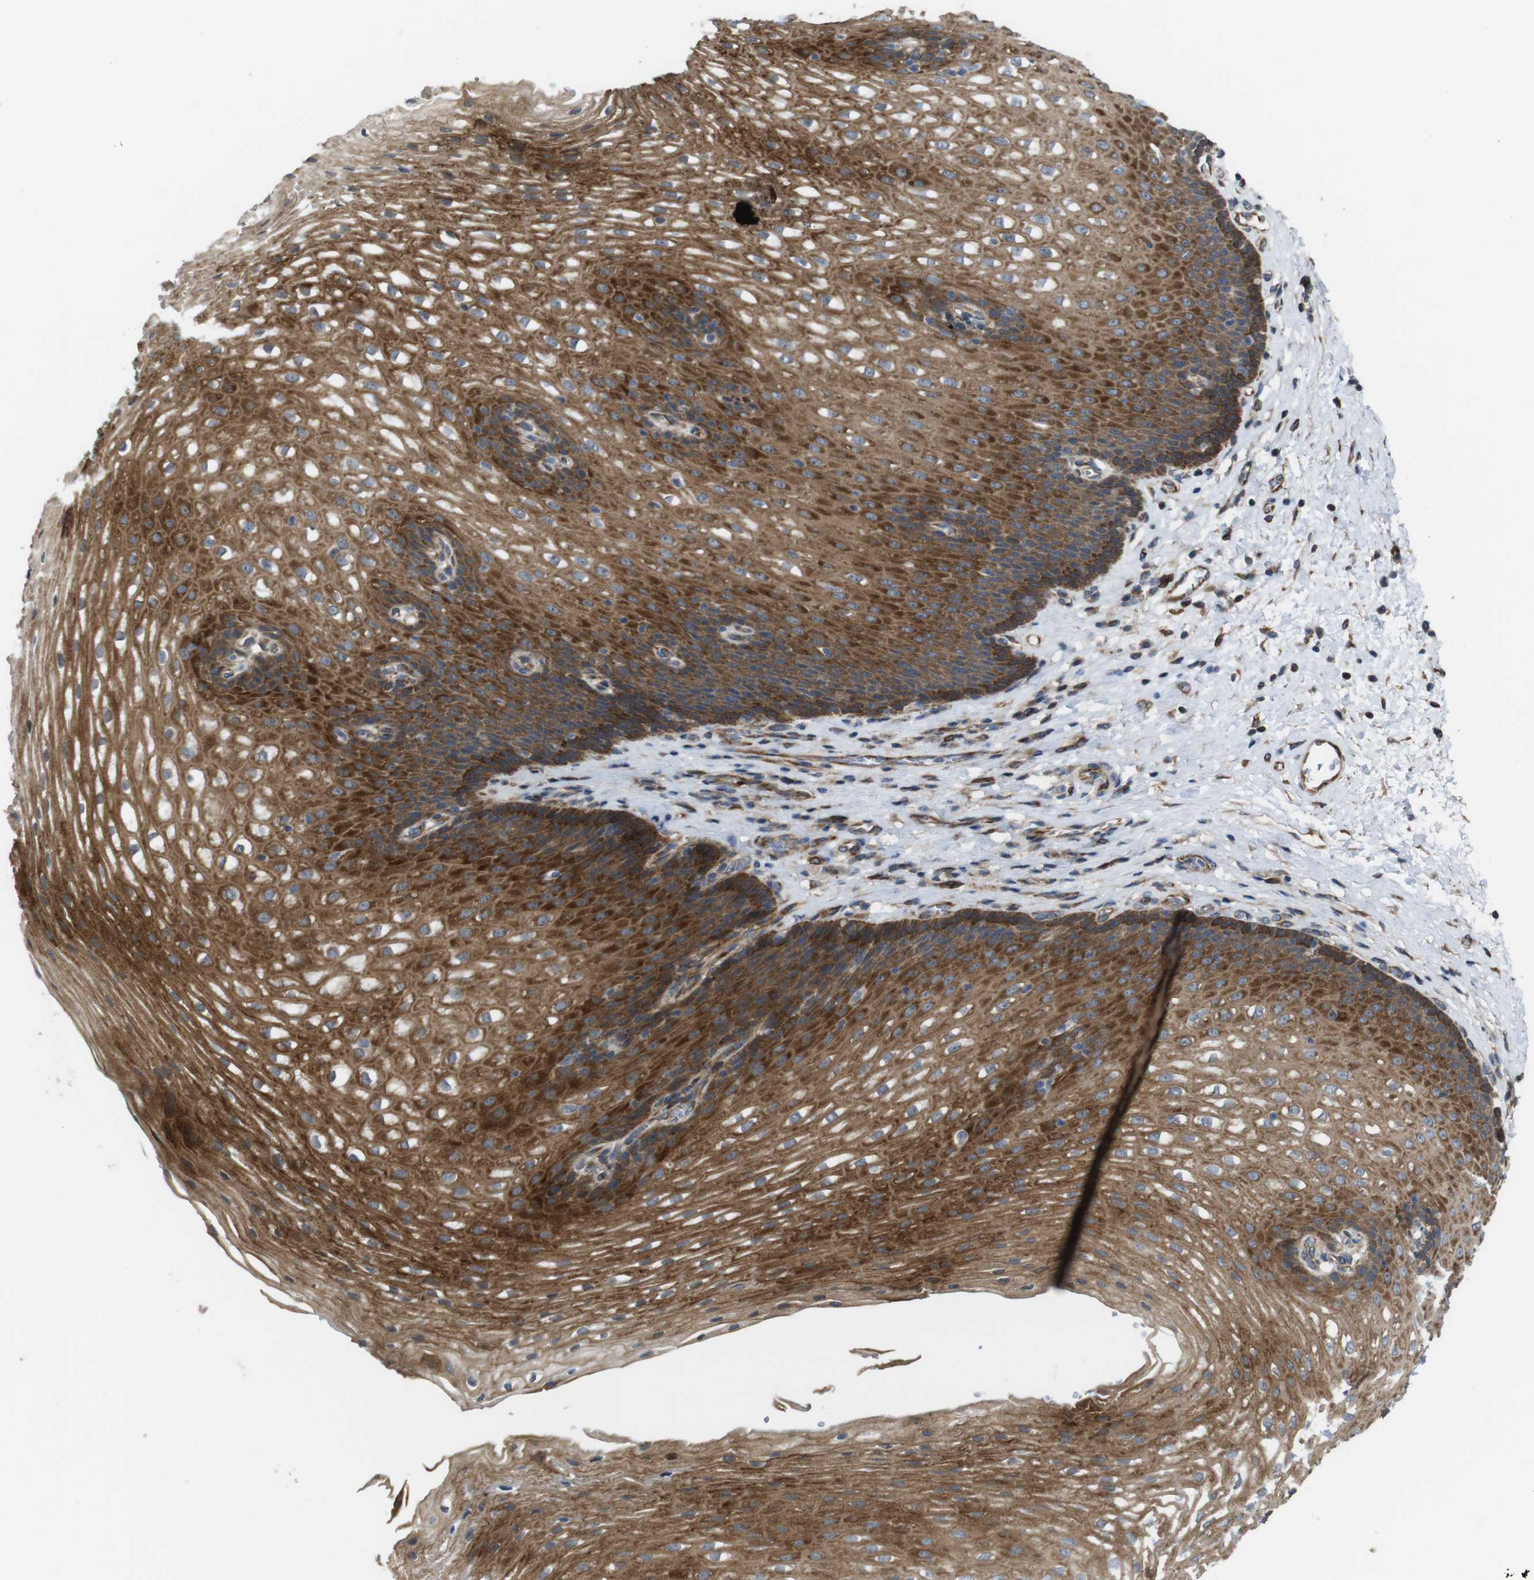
{"staining": {"intensity": "strong", "quantity": ">75%", "location": "cytoplasmic/membranous"}, "tissue": "esophagus", "cell_type": "Squamous epithelial cells", "image_type": "normal", "snomed": [{"axis": "morphology", "description": "Normal tissue, NOS"}, {"axis": "topography", "description": "Esophagus"}], "caption": "Immunohistochemistry image of unremarkable human esophagus stained for a protein (brown), which reveals high levels of strong cytoplasmic/membranous staining in about >75% of squamous epithelial cells.", "gene": "PCOLCE2", "patient": {"sex": "male", "age": 48}}